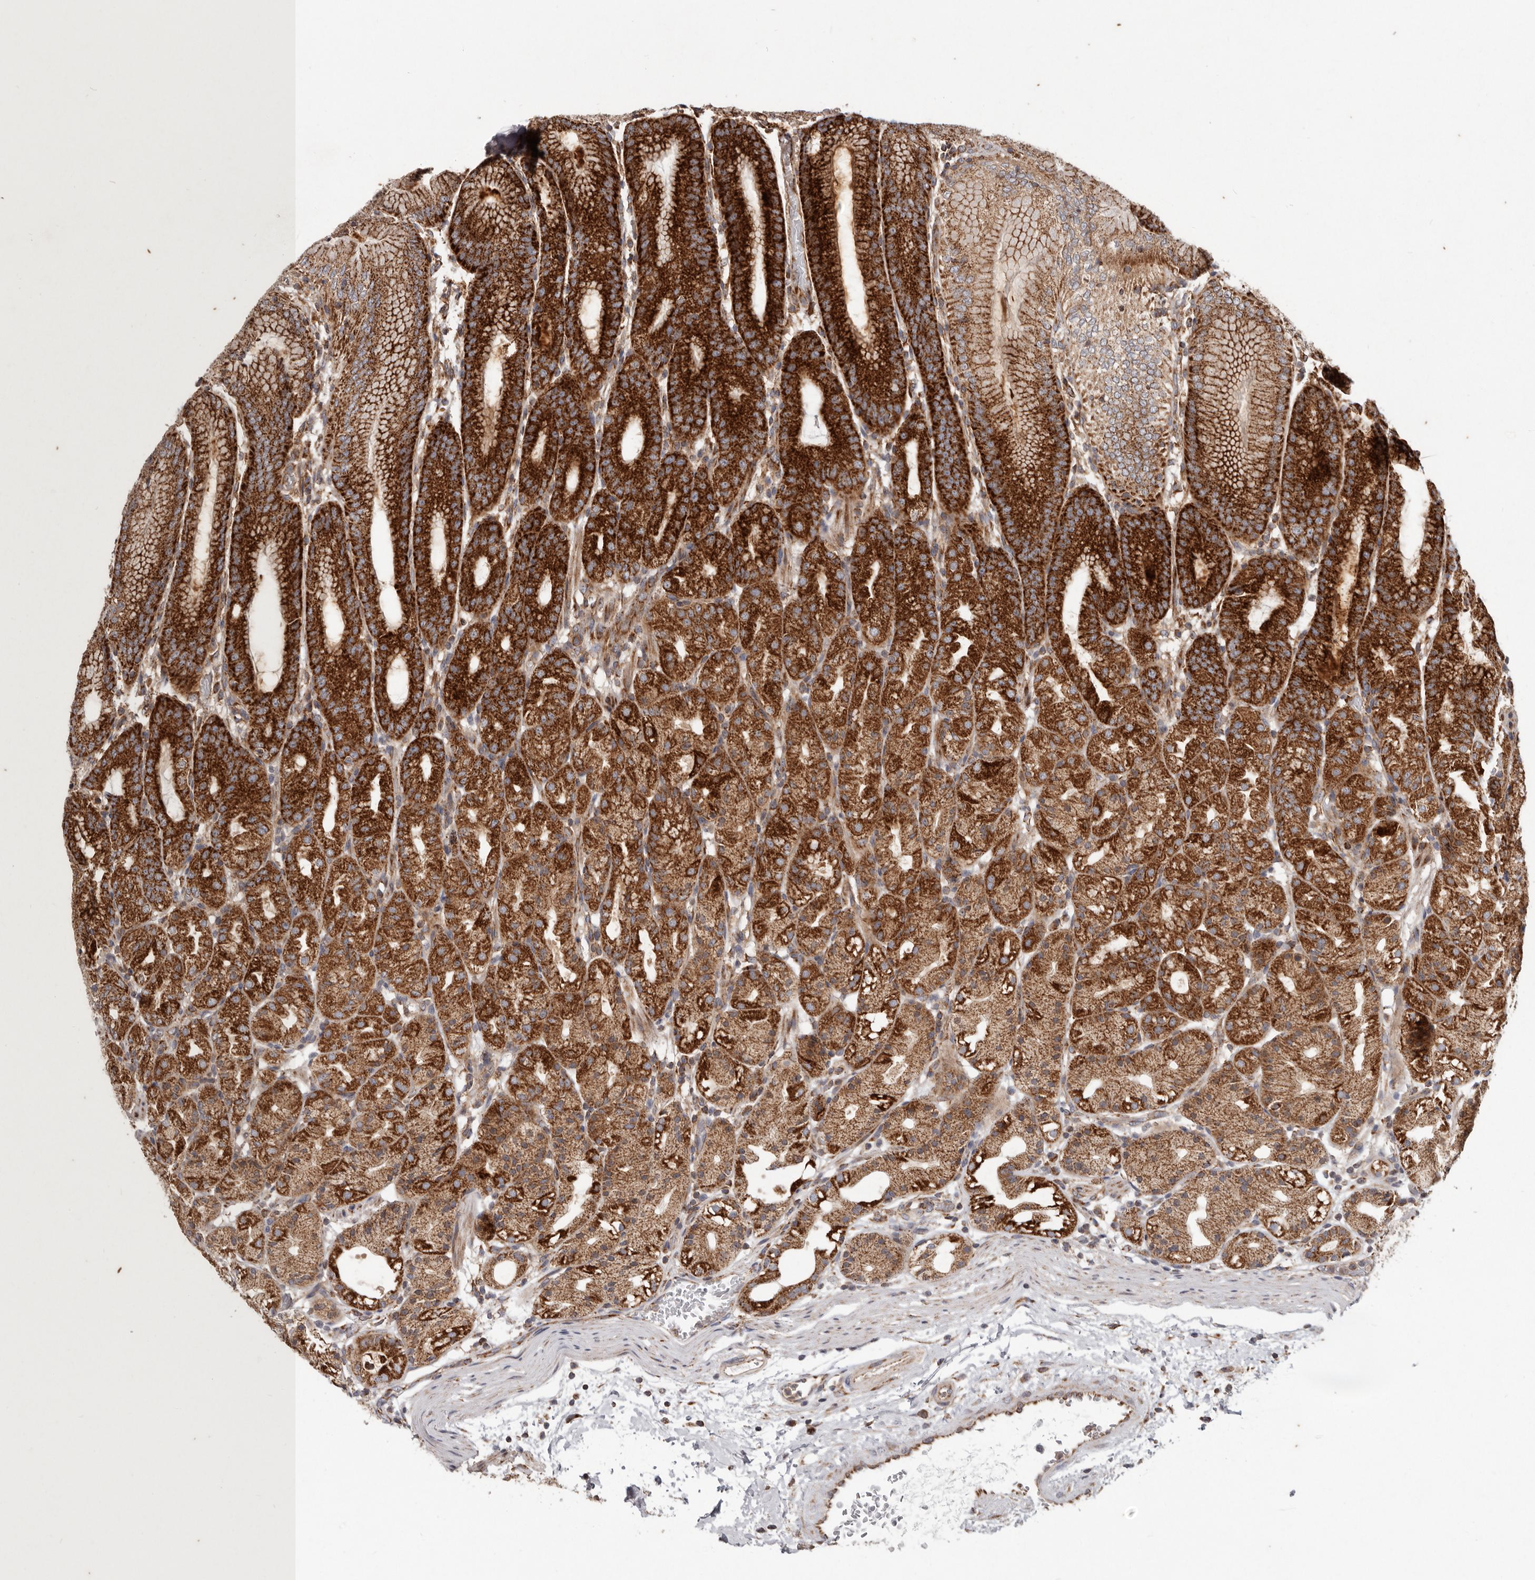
{"staining": {"intensity": "strong", "quantity": ">75%", "location": "cytoplasmic/membranous"}, "tissue": "stomach", "cell_type": "Glandular cells", "image_type": "normal", "snomed": [{"axis": "morphology", "description": "Normal tissue, NOS"}, {"axis": "topography", "description": "Stomach, upper"}], "caption": "Strong cytoplasmic/membranous positivity for a protein is present in approximately >75% of glandular cells of benign stomach using immunohistochemistry (IHC).", "gene": "MRPS10", "patient": {"sex": "male", "age": 48}}